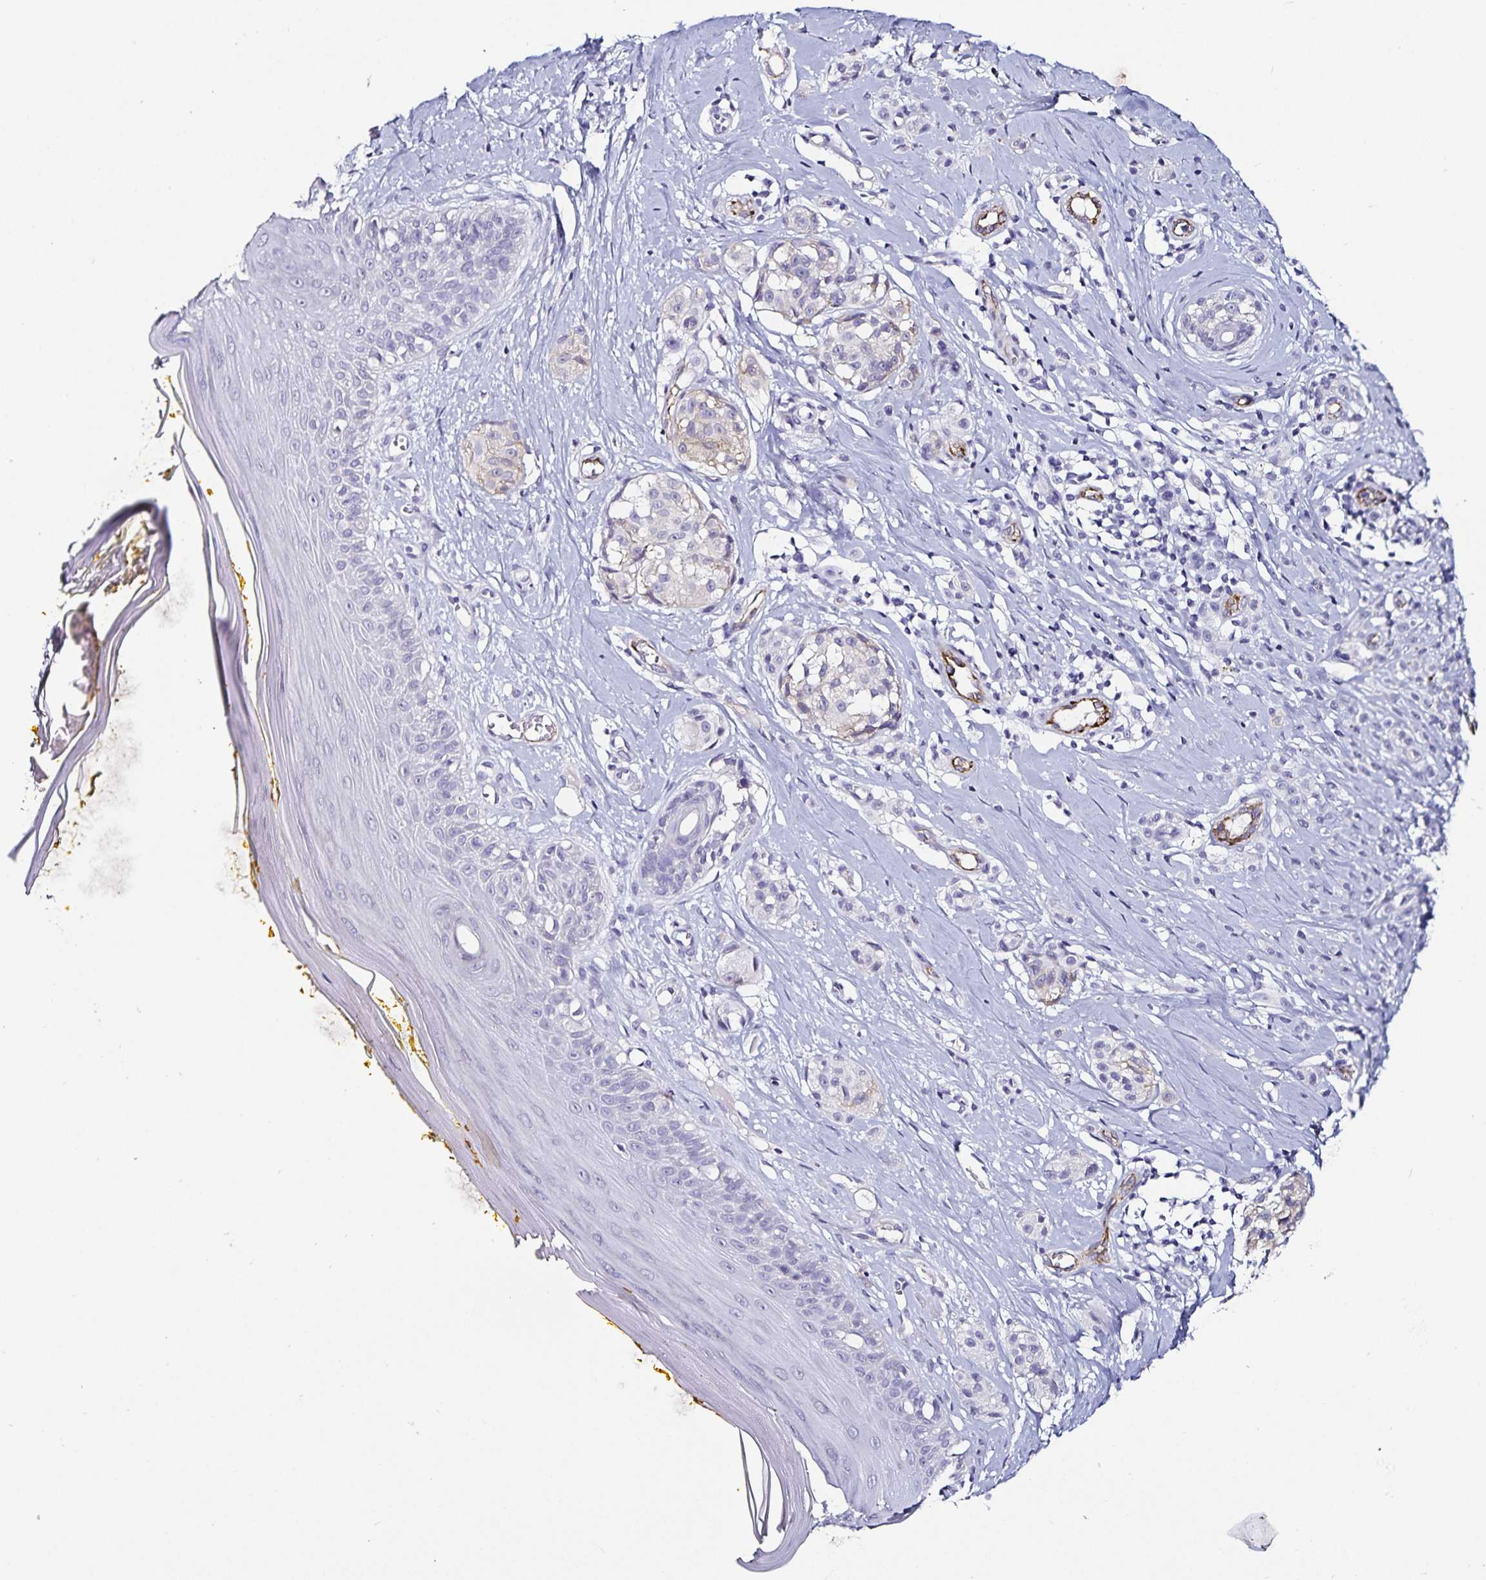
{"staining": {"intensity": "weak", "quantity": "<25%", "location": "cytoplasmic/membranous"}, "tissue": "melanoma", "cell_type": "Tumor cells", "image_type": "cancer", "snomed": [{"axis": "morphology", "description": "Malignant melanoma, NOS"}, {"axis": "topography", "description": "Skin"}], "caption": "Histopathology image shows no protein positivity in tumor cells of melanoma tissue.", "gene": "TSPAN7", "patient": {"sex": "male", "age": 74}}